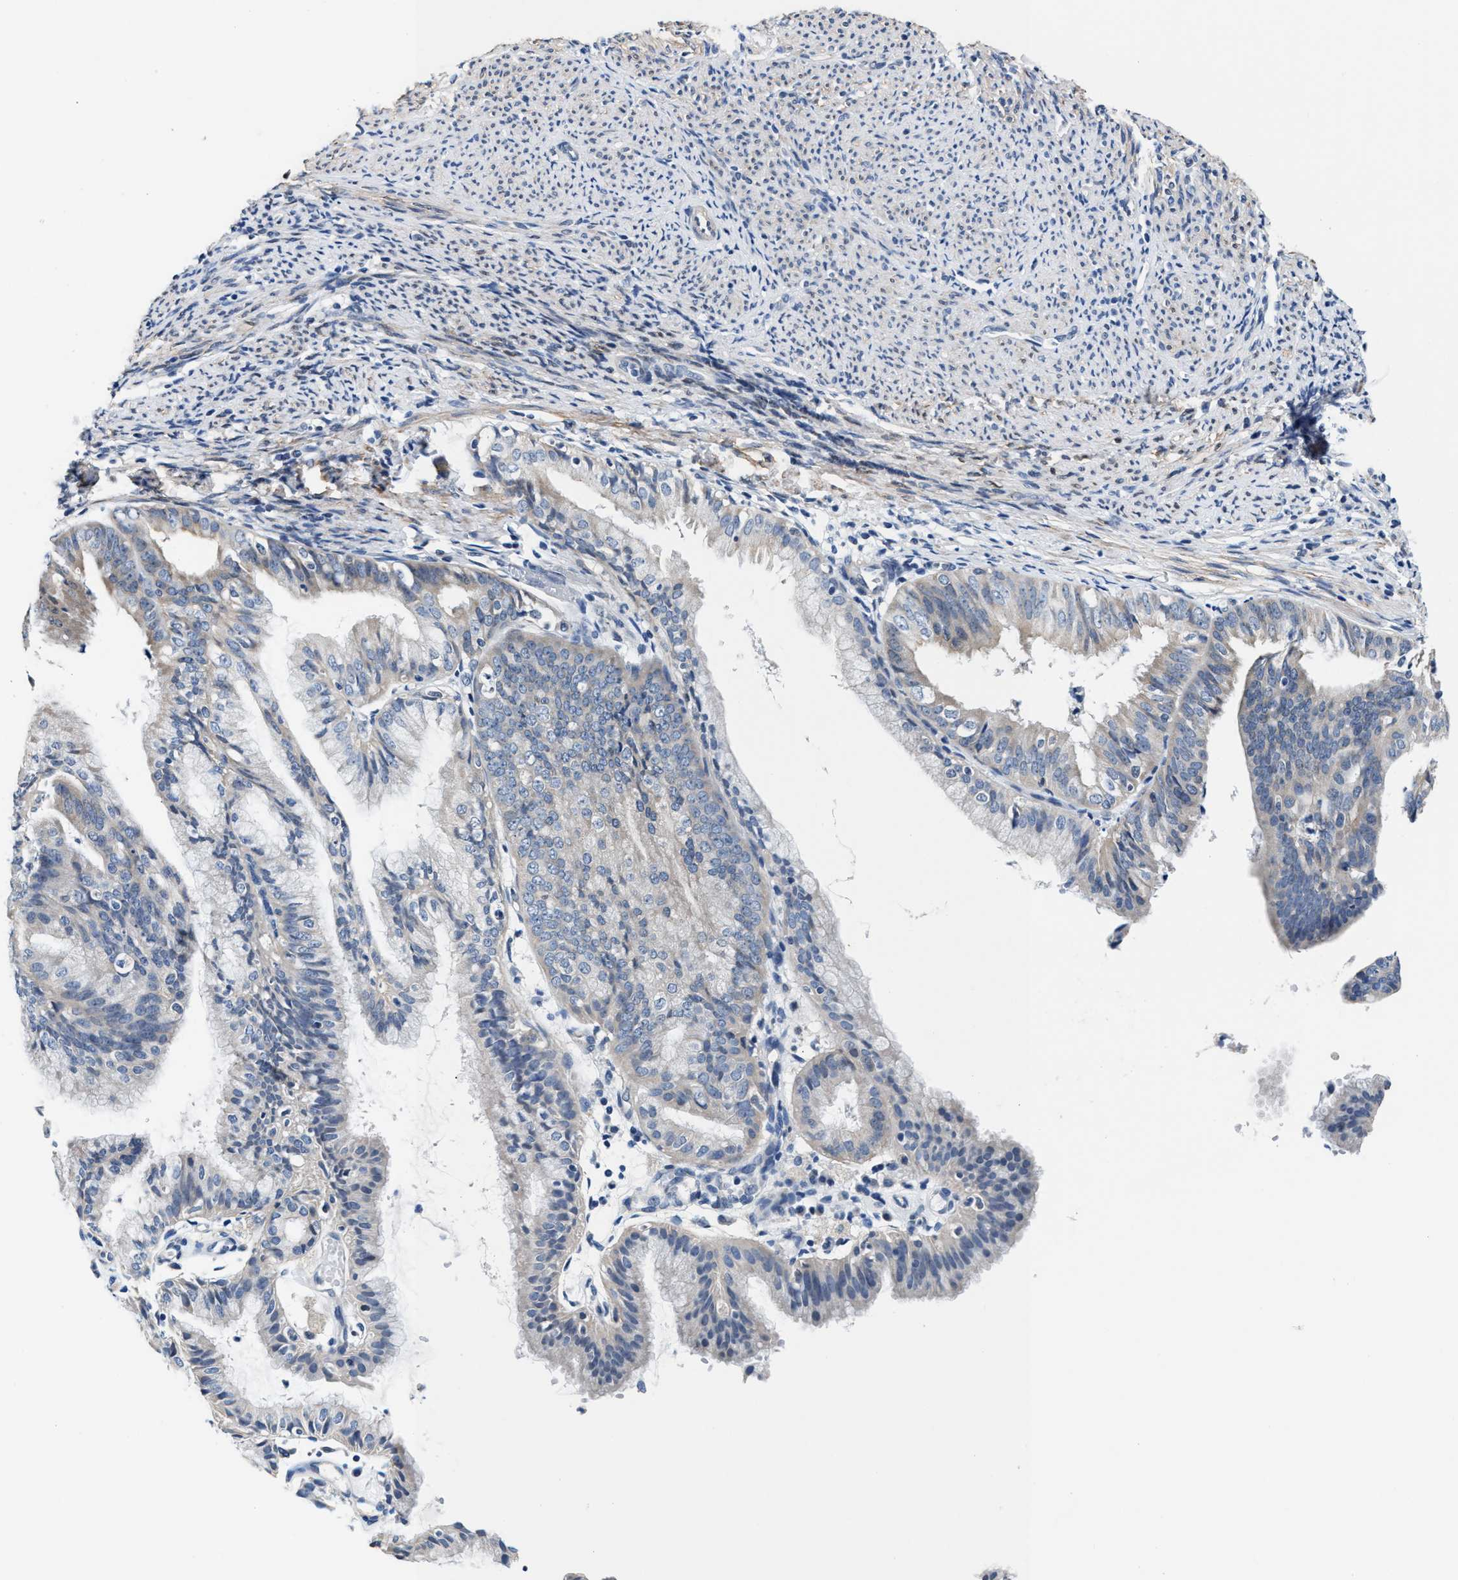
{"staining": {"intensity": "negative", "quantity": "none", "location": "none"}, "tissue": "endometrial cancer", "cell_type": "Tumor cells", "image_type": "cancer", "snomed": [{"axis": "morphology", "description": "Adenocarcinoma, NOS"}, {"axis": "topography", "description": "Endometrium"}], "caption": "Immunohistochemistry (IHC) image of human endometrial cancer stained for a protein (brown), which exhibits no expression in tumor cells. The staining was performed using DAB to visualize the protein expression in brown, while the nuclei were stained in blue with hematoxylin (Magnification: 20x).", "gene": "MYH3", "patient": {"sex": "female", "age": 63}}